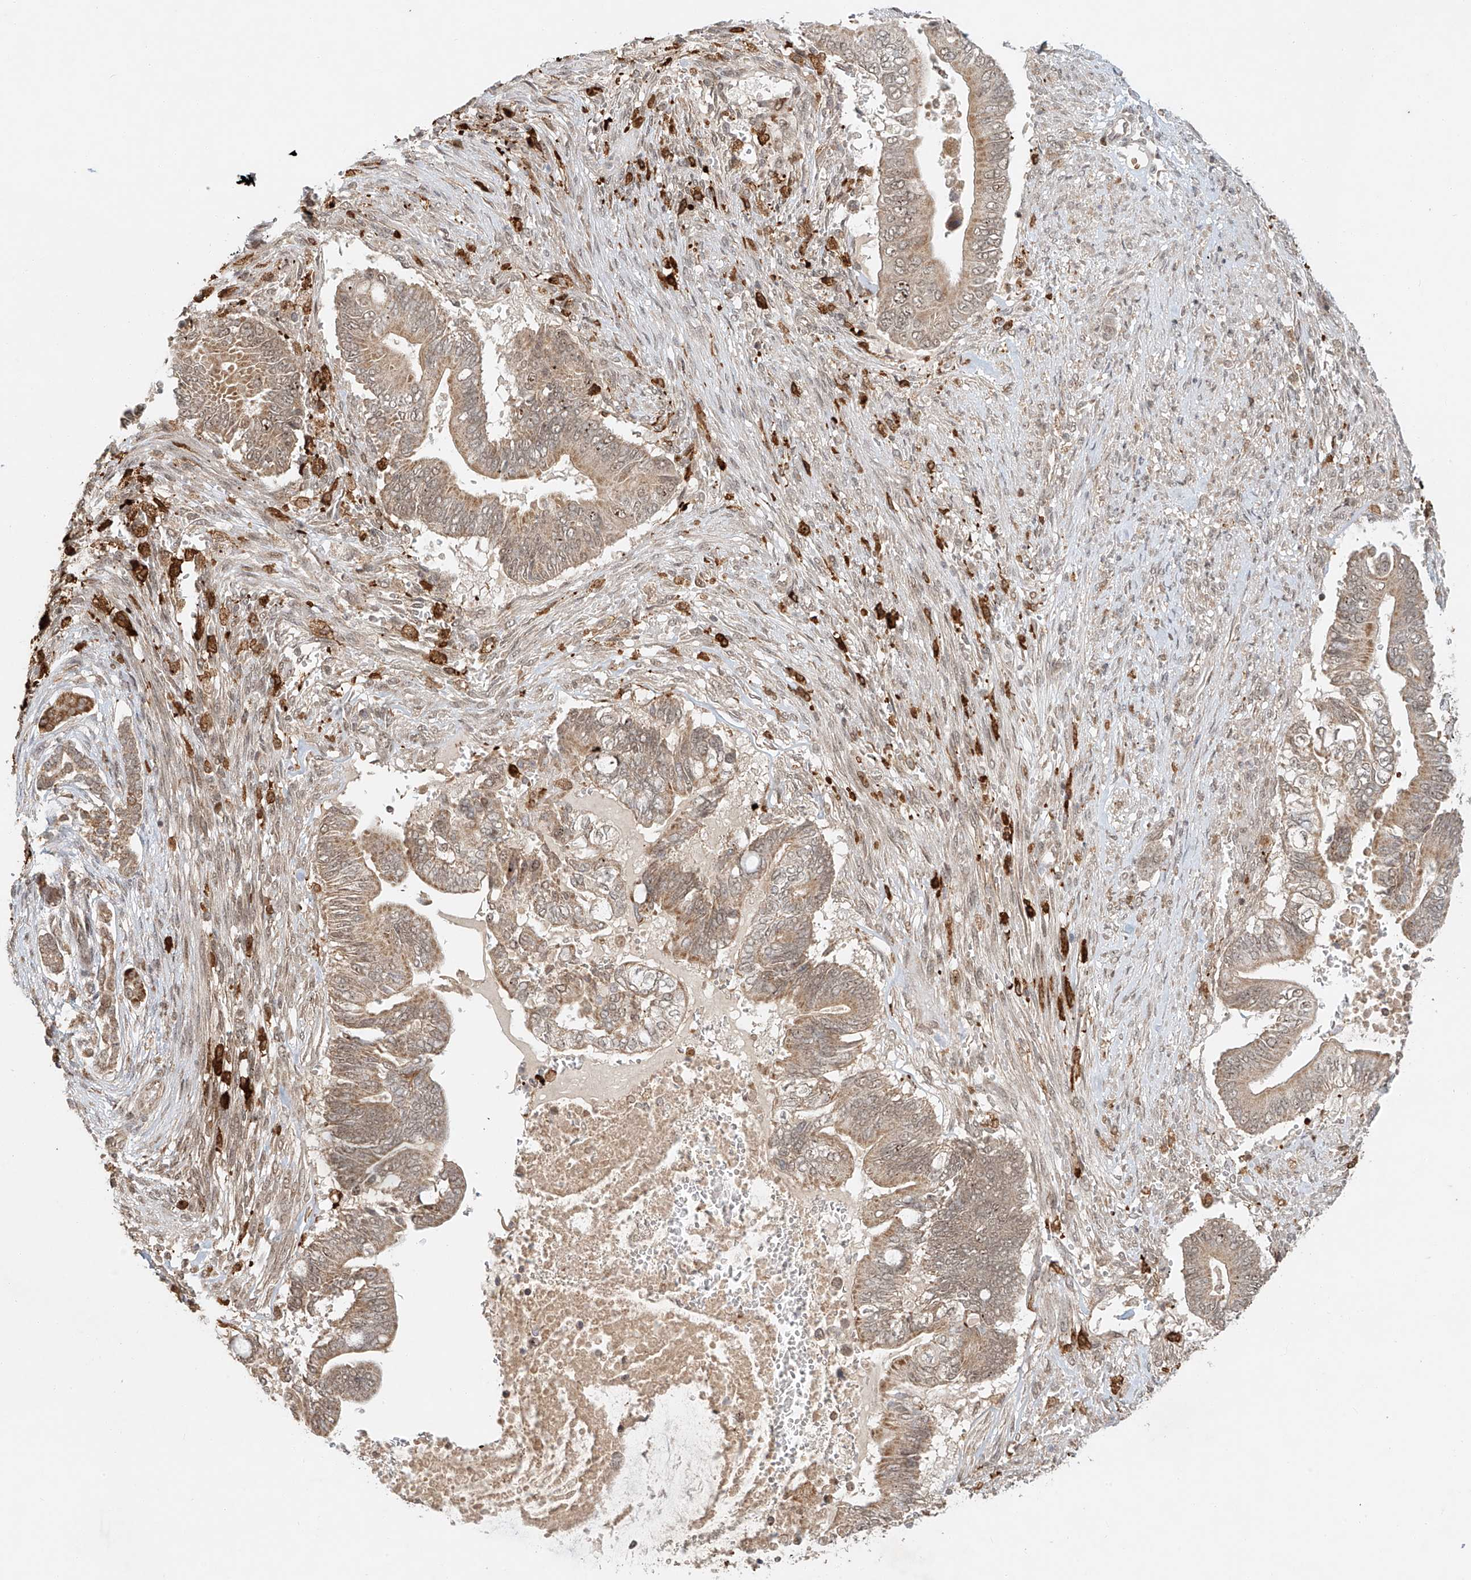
{"staining": {"intensity": "weak", "quantity": ">75%", "location": "cytoplasmic/membranous"}, "tissue": "pancreatic cancer", "cell_type": "Tumor cells", "image_type": "cancer", "snomed": [{"axis": "morphology", "description": "Adenocarcinoma, NOS"}, {"axis": "topography", "description": "Pancreas"}], "caption": "Protein expression by IHC exhibits weak cytoplasmic/membranous expression in approximately >75% of tumor cells in pancreatic adenocarcinoma. Immunohistochemistry (ihc) stains the protein of interest in brown and the nuclei are stained blue.", "gene": "SYTL3", "patient": {"sex": "male", "age": 68}}